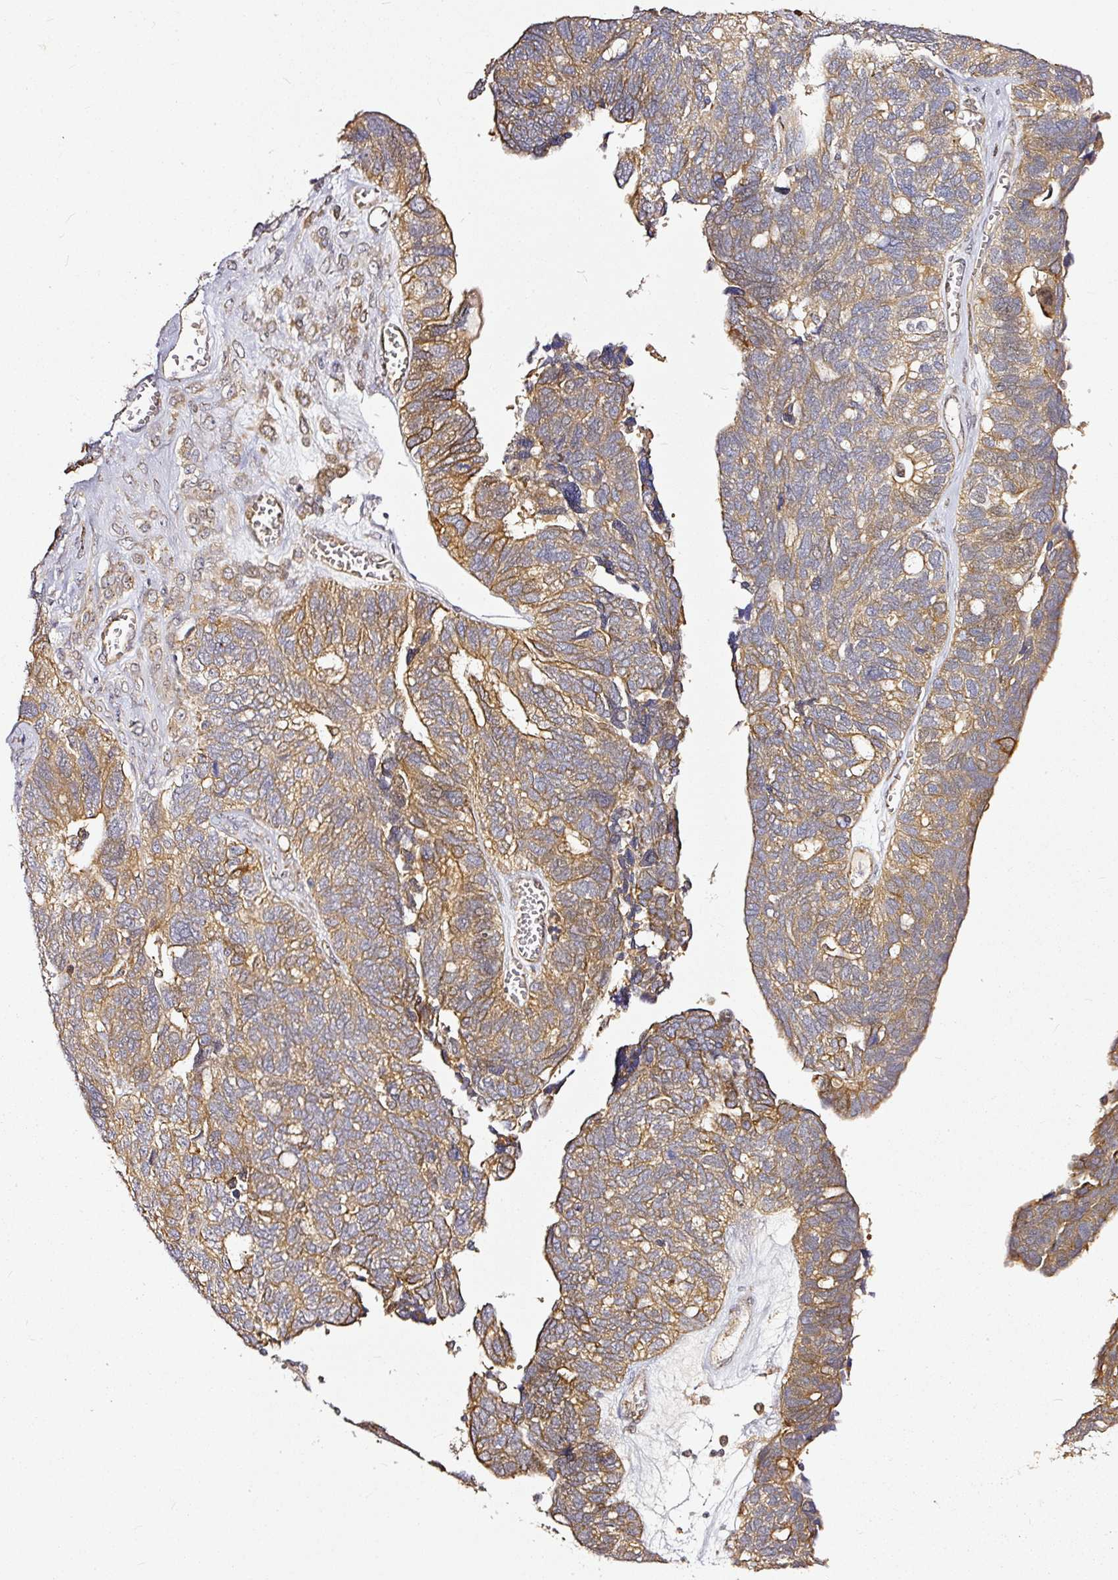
{"staining": {"intensity": "moderate", "quantity": "25%-75%", "location": "cytoplasmic/membranous"}, "tissue": "ovarian cancer", "cell_type": "Tumor cells", "image_type": "cancer", "snomed": [{"axis": "morphology", "description": "Cystadenocarcinoma, serous, NOS"}, {"axis": "topography", "description": "Ovary"}], "caption": "Protein analysis of ovarian cancer (serous cystadenocarcinoma) tissue reveals moderate cytoplasmic/membranous positivity in about 25%-75% of tumor cells.", "gene": "MIF4GD", "patient": {"sex": "female", "age": 79}}